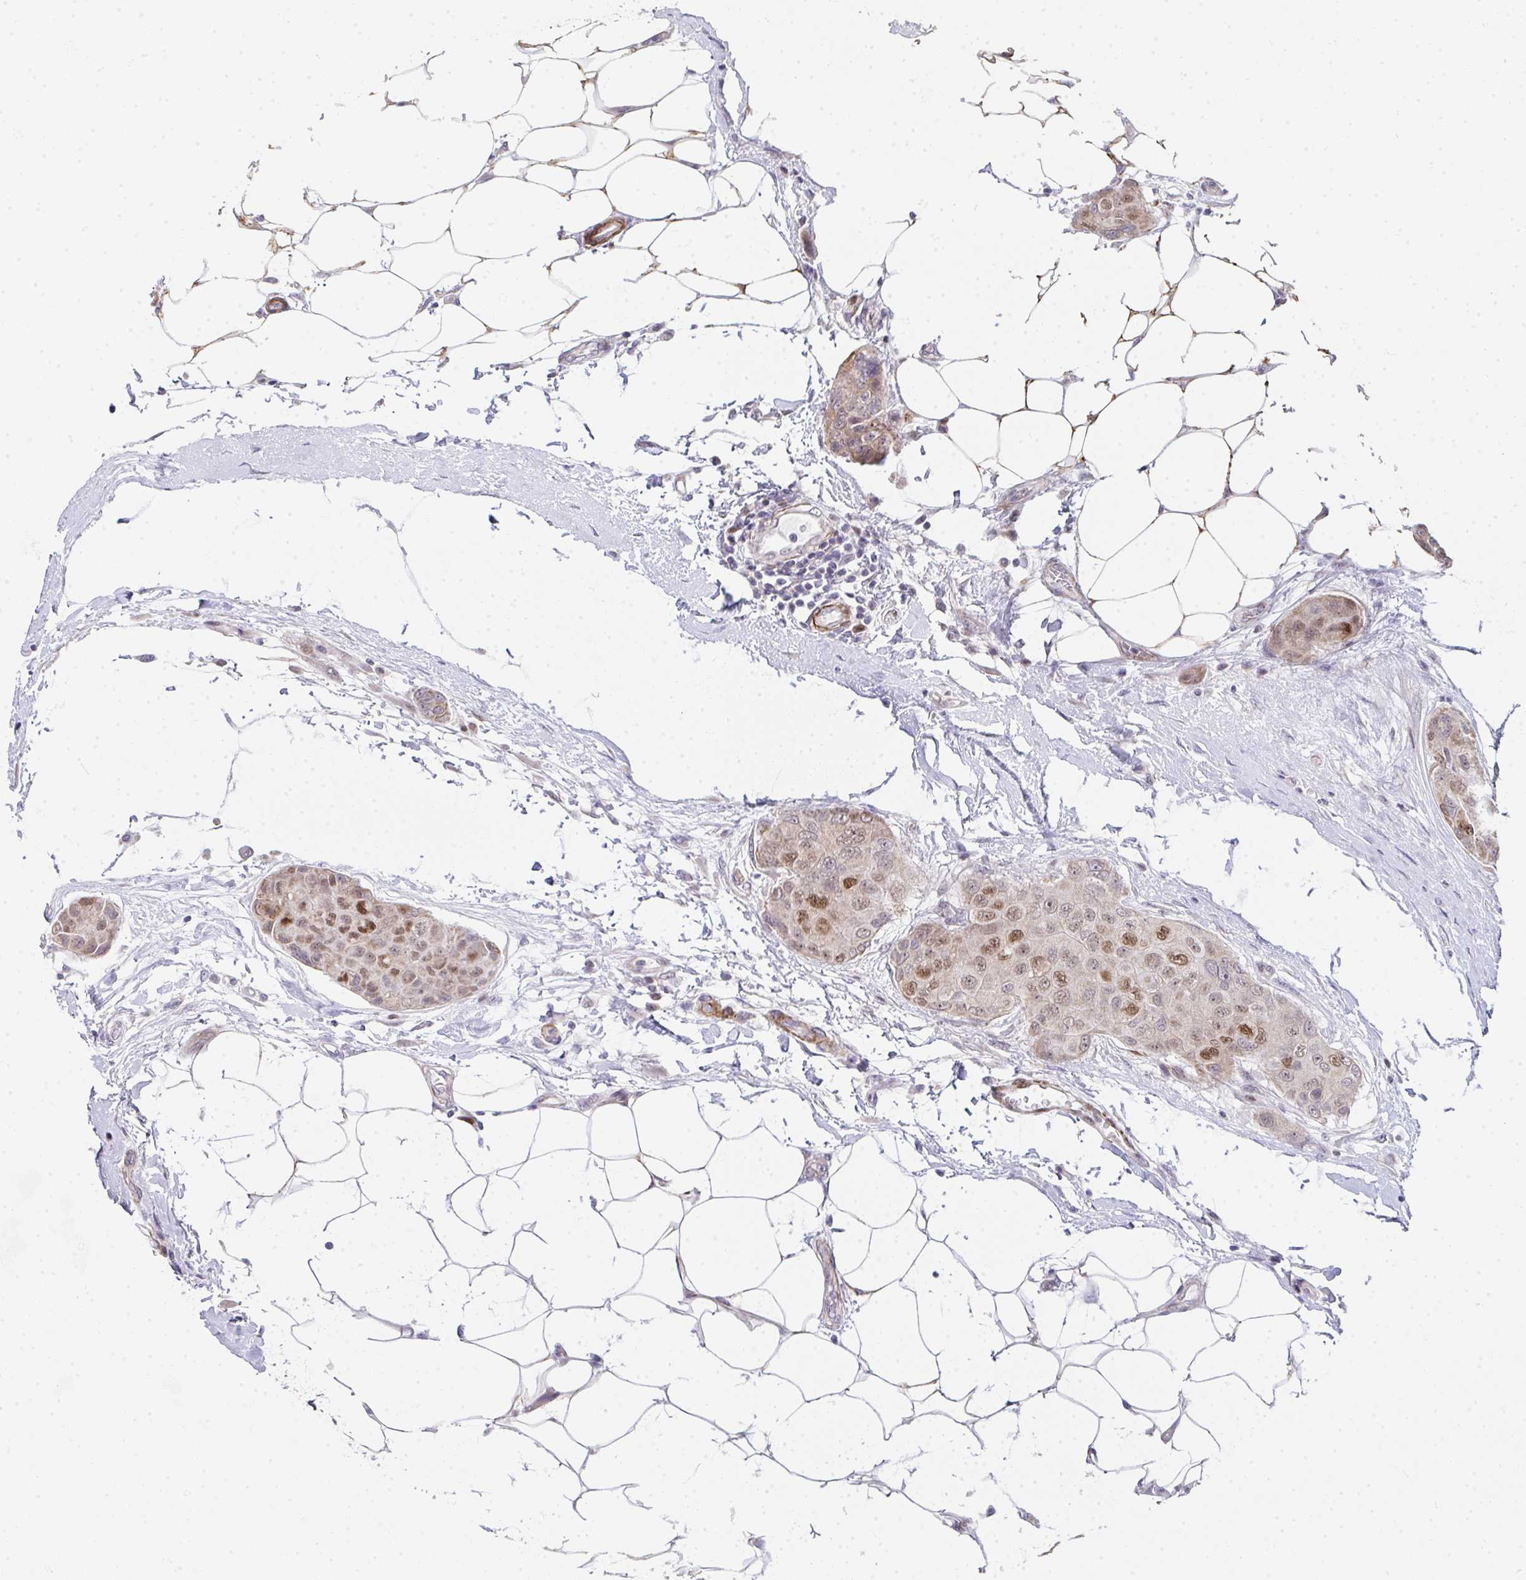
{"staining": {"intensity": "moderate", "quantity": "25%-75%", "location": "nuclear"}, "tissue": "breast cancer", "cell_type": "Tumor cells", "image_type": "cancer", "snomed": [{"axis": "morphology", "description": "Duct carcinoma"}, {"axis": "topography", "description": "Breast"}, {"axis": "topography", "description": "Lymph node"}], "caption": "Brown immunohistochemical staining in breast cancer (intraductal carcinoma) exhibits moderate nuclear positivity in about 25%-75% of tumor cells. The staining was performed using DAB to visualize the protein expression in brown, while the nuclei were stained in blue with hematoxylin (Magnification: 20x).", "gene": "GINS2", "patient": {"sex": "female", "age": 80}}